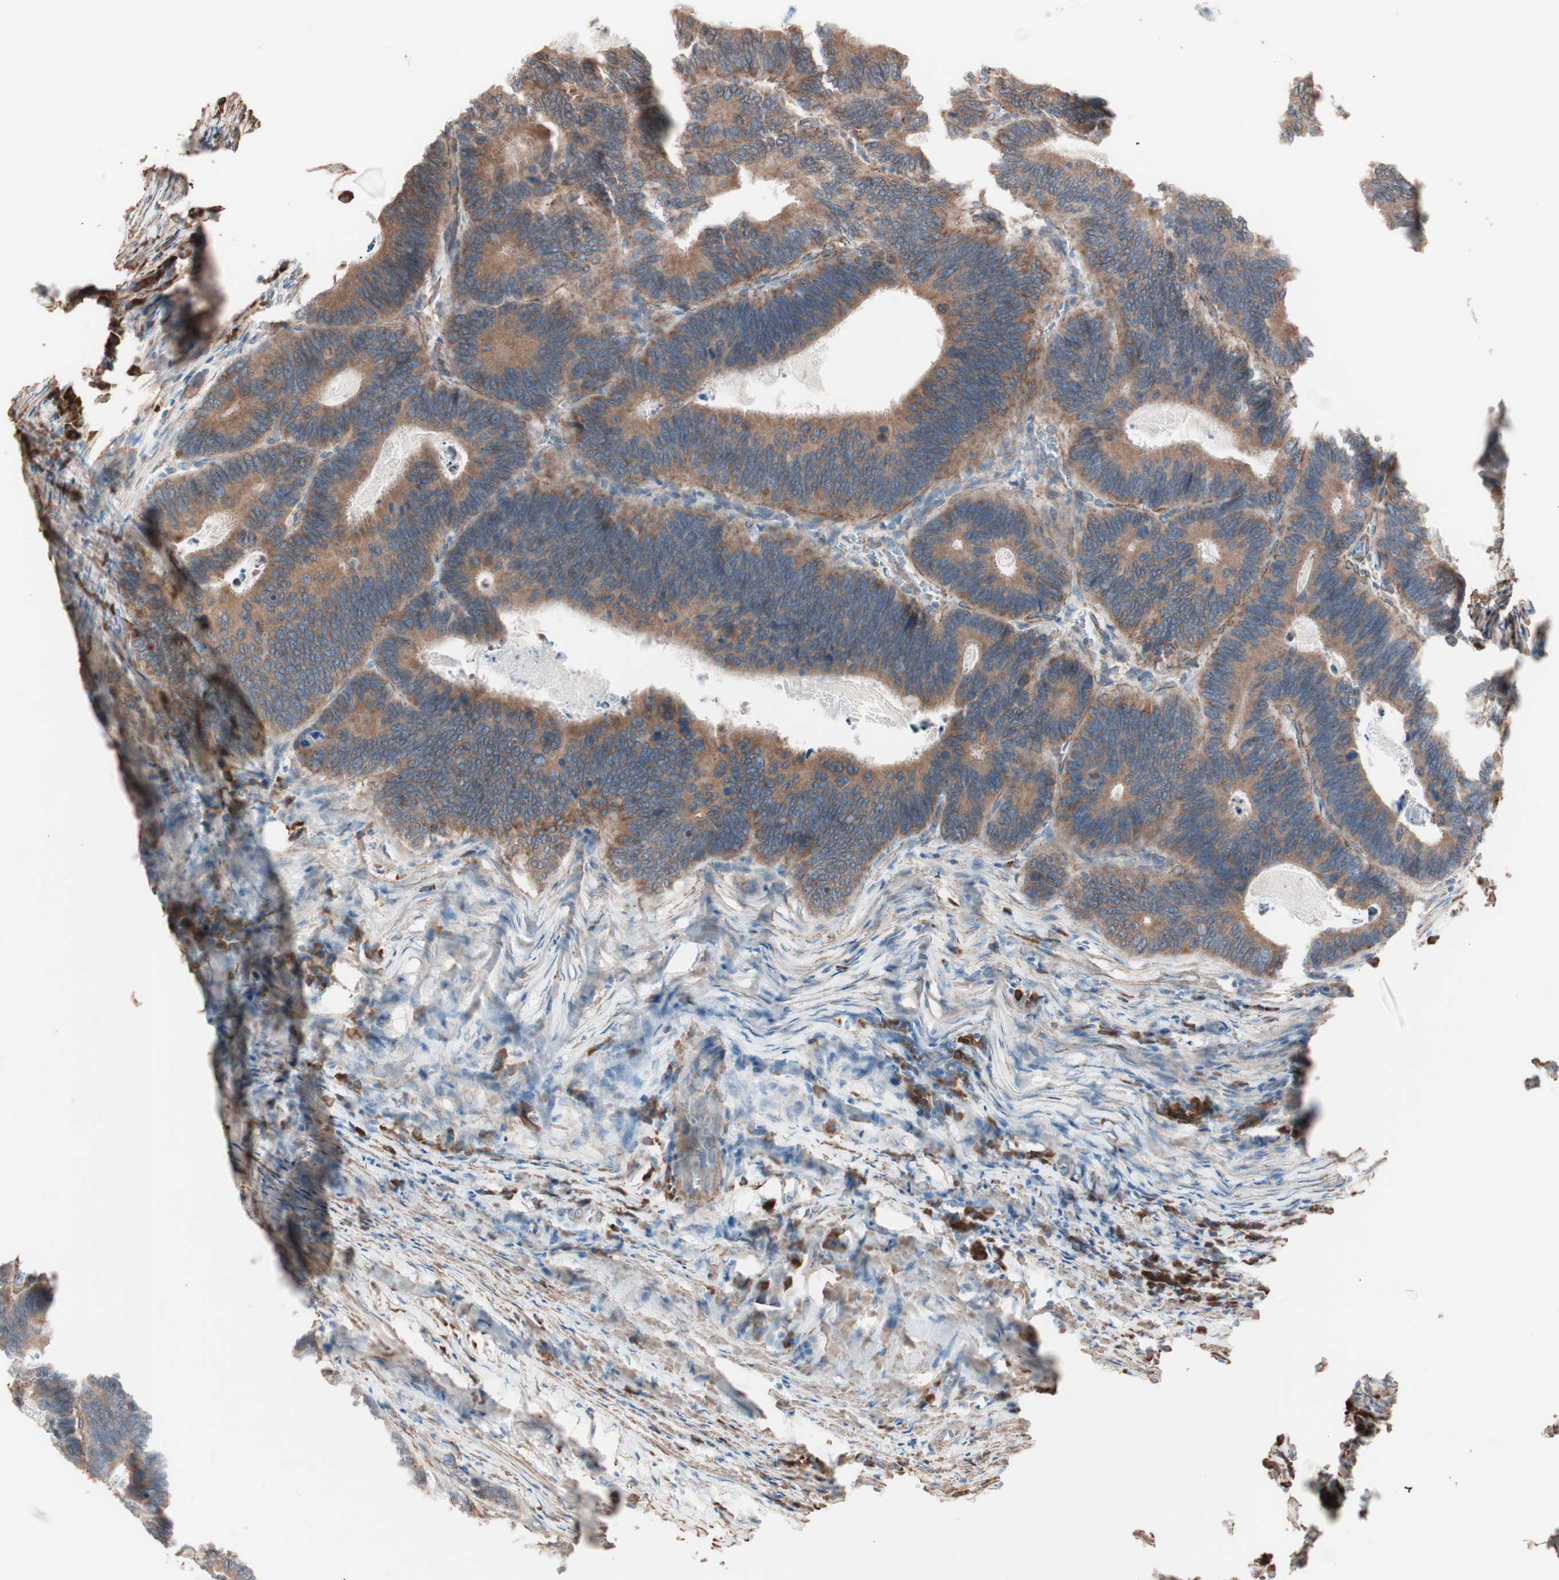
{"staining": {"intensity": "moderate", "quantity": ">75%", "location": "cytoplasmic/membranous"}, "tissue": "colorectal cancer", "cell_type": "Tumor cells", "image_type": "cancer", "snomed": [{"axis": "morphology", "description": "Adenocarcinoma, NOS"}, {"axis": "topography", "description": "Colon"}], "caption": "Protein analysis of adenocarcinoma (colorectal) tissue shows moderate cytoplasmic/membranous positivity in approximately >75% of tumor cells. (Stains: DAB in brown, nuclei in blue, Microscopy: brightfield microscopy at high magnification).", "gene": "ALG5", "patient": {"sex": "male", "age": 72}}